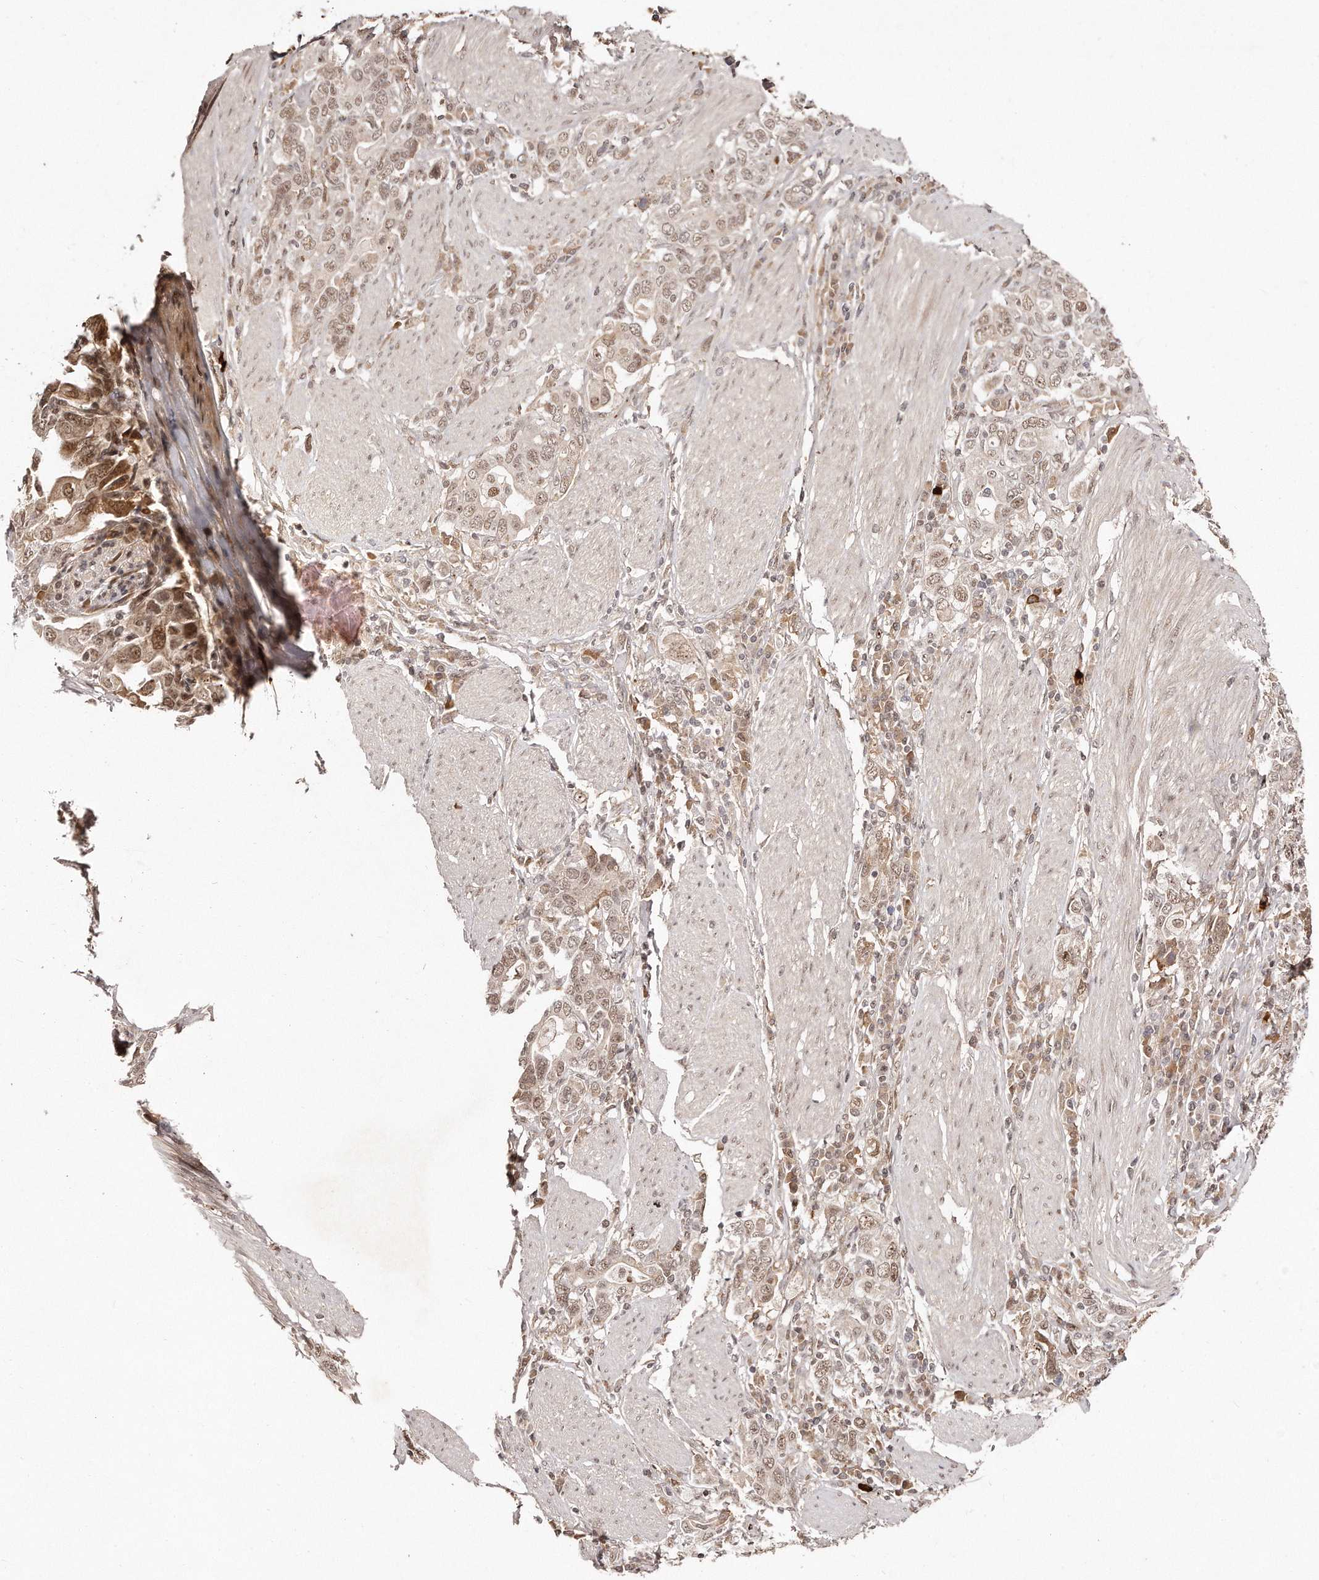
{"staining": {"intensity": "weak", "quantity": ">75%", "location": "cytoplasmic/membranous,nuclear"}, "tissue": "stomach cancer", "cell_type": "Tumor cells", "image_type": "cancer", "snomed": [{"axis": "morphology", "description": "Adenocarcinoma, NOS"}, {"axis": "topography", "description": "Stomach, upper"}], "caption": "Stomach adenocarcinoma was stained to show a protein in brown. There is low levels of weak cytoplasmic/membranous and nuclear staining in approximately >75% of tumor cells.", "gene": "SOX4", "patient": {"sex": "male", "age": 62}}